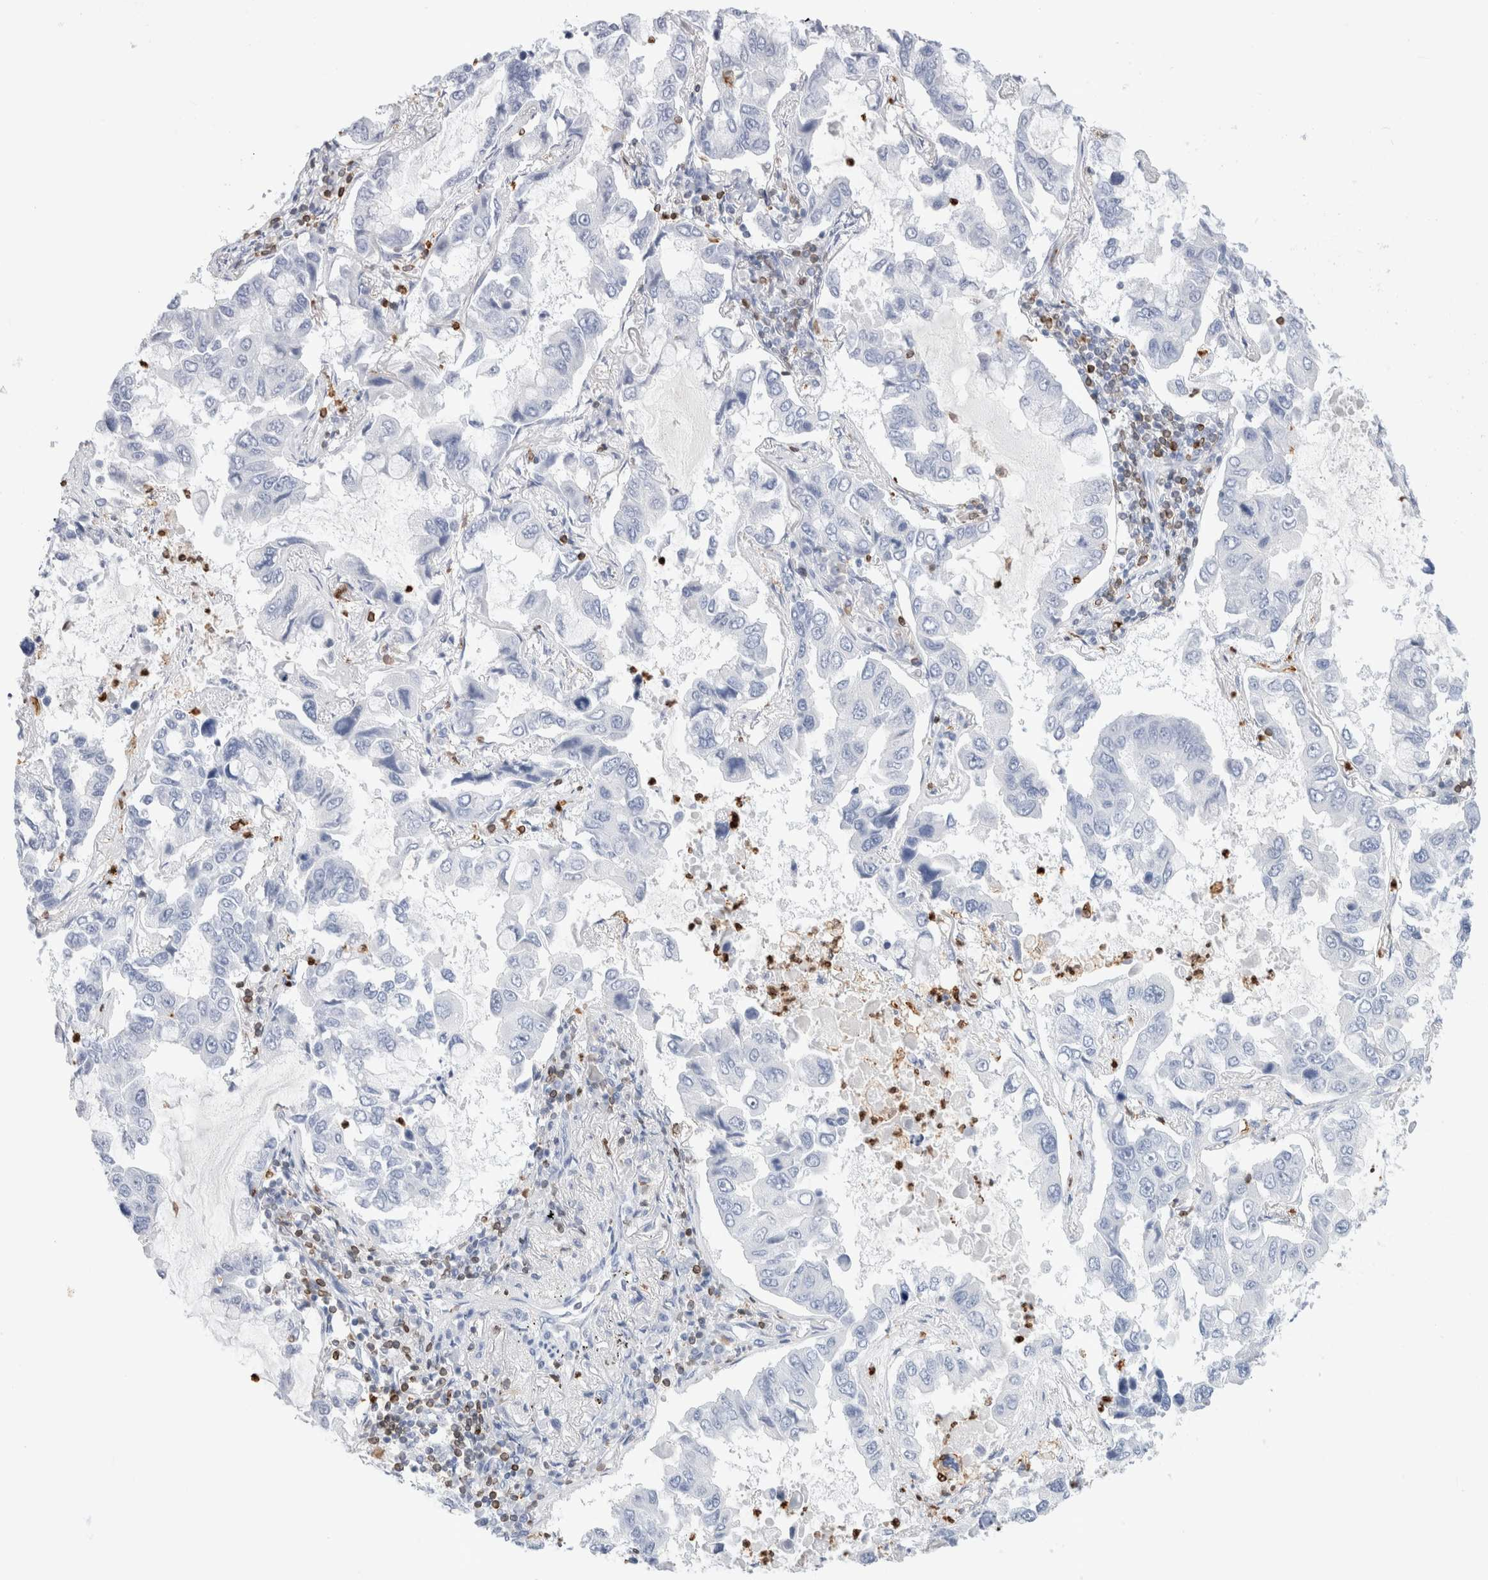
{"staining": {"intensity": "negative", "quantity": "none", "location": "none"}, "tissue": "lung cancer", "cell_type": "Tumor cells", "image_type": "cancer", "snomed": [{"axis": "morphology", "description": "Adenocarcinoma, NOS"}, {"axis": "topography", "description": "Lung"}], "caption": "Immunohistochemistry of human lung adenocarcinoma demonstrates no expression in tumor cells.", "gene": "ALOX5AP", "patient": {"sex": "male", "age": 64}}